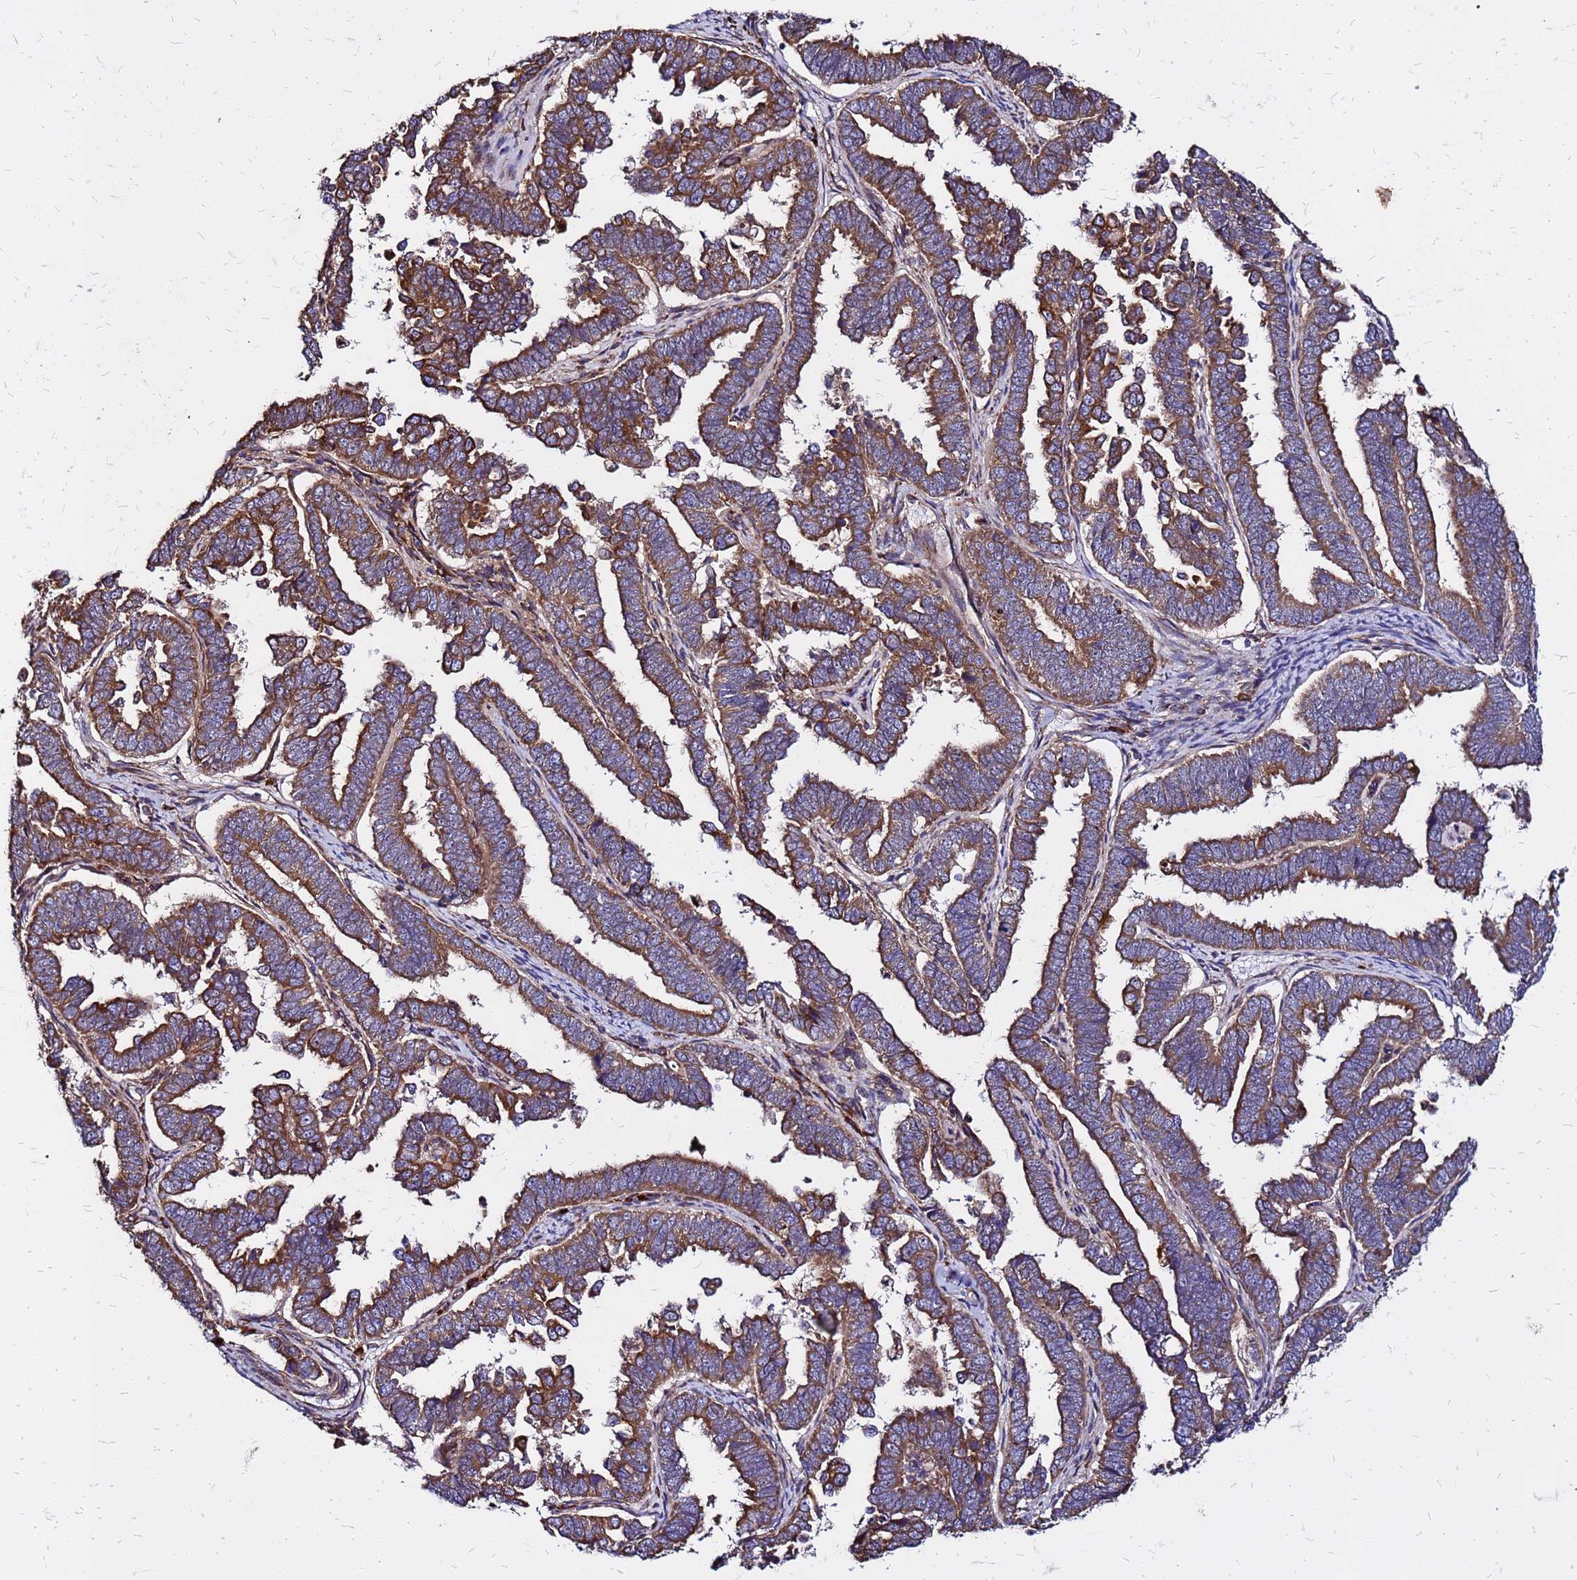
{"staining": {"intensity": "strong", "quantity": ">75%", "location": "cytoplasmic/membranous"}, "tissue": "endometrial cancer", "cell_type": "Tumor cells", "image_type": "cancer", "snomed": [{"axis": "morphology", "description": "Adenocarcinoma, NOS"}, {"axis": "topography", "description": "Endometrium"}], "caption": "IHC staining of adenocarcinoma (endometrial), which demonstrates high levels of strong cytoplasmic/membranous positivity in approximately >75% of tumor cells indicating strong cytoplasmic/membranous protein positivity. The staining was performed using DAB (brown) for protein detection and nuclei were counterstained in hematoxylin (blue).", "gene": "VMO1", "patient": {"sex": "female", "age": 75}}